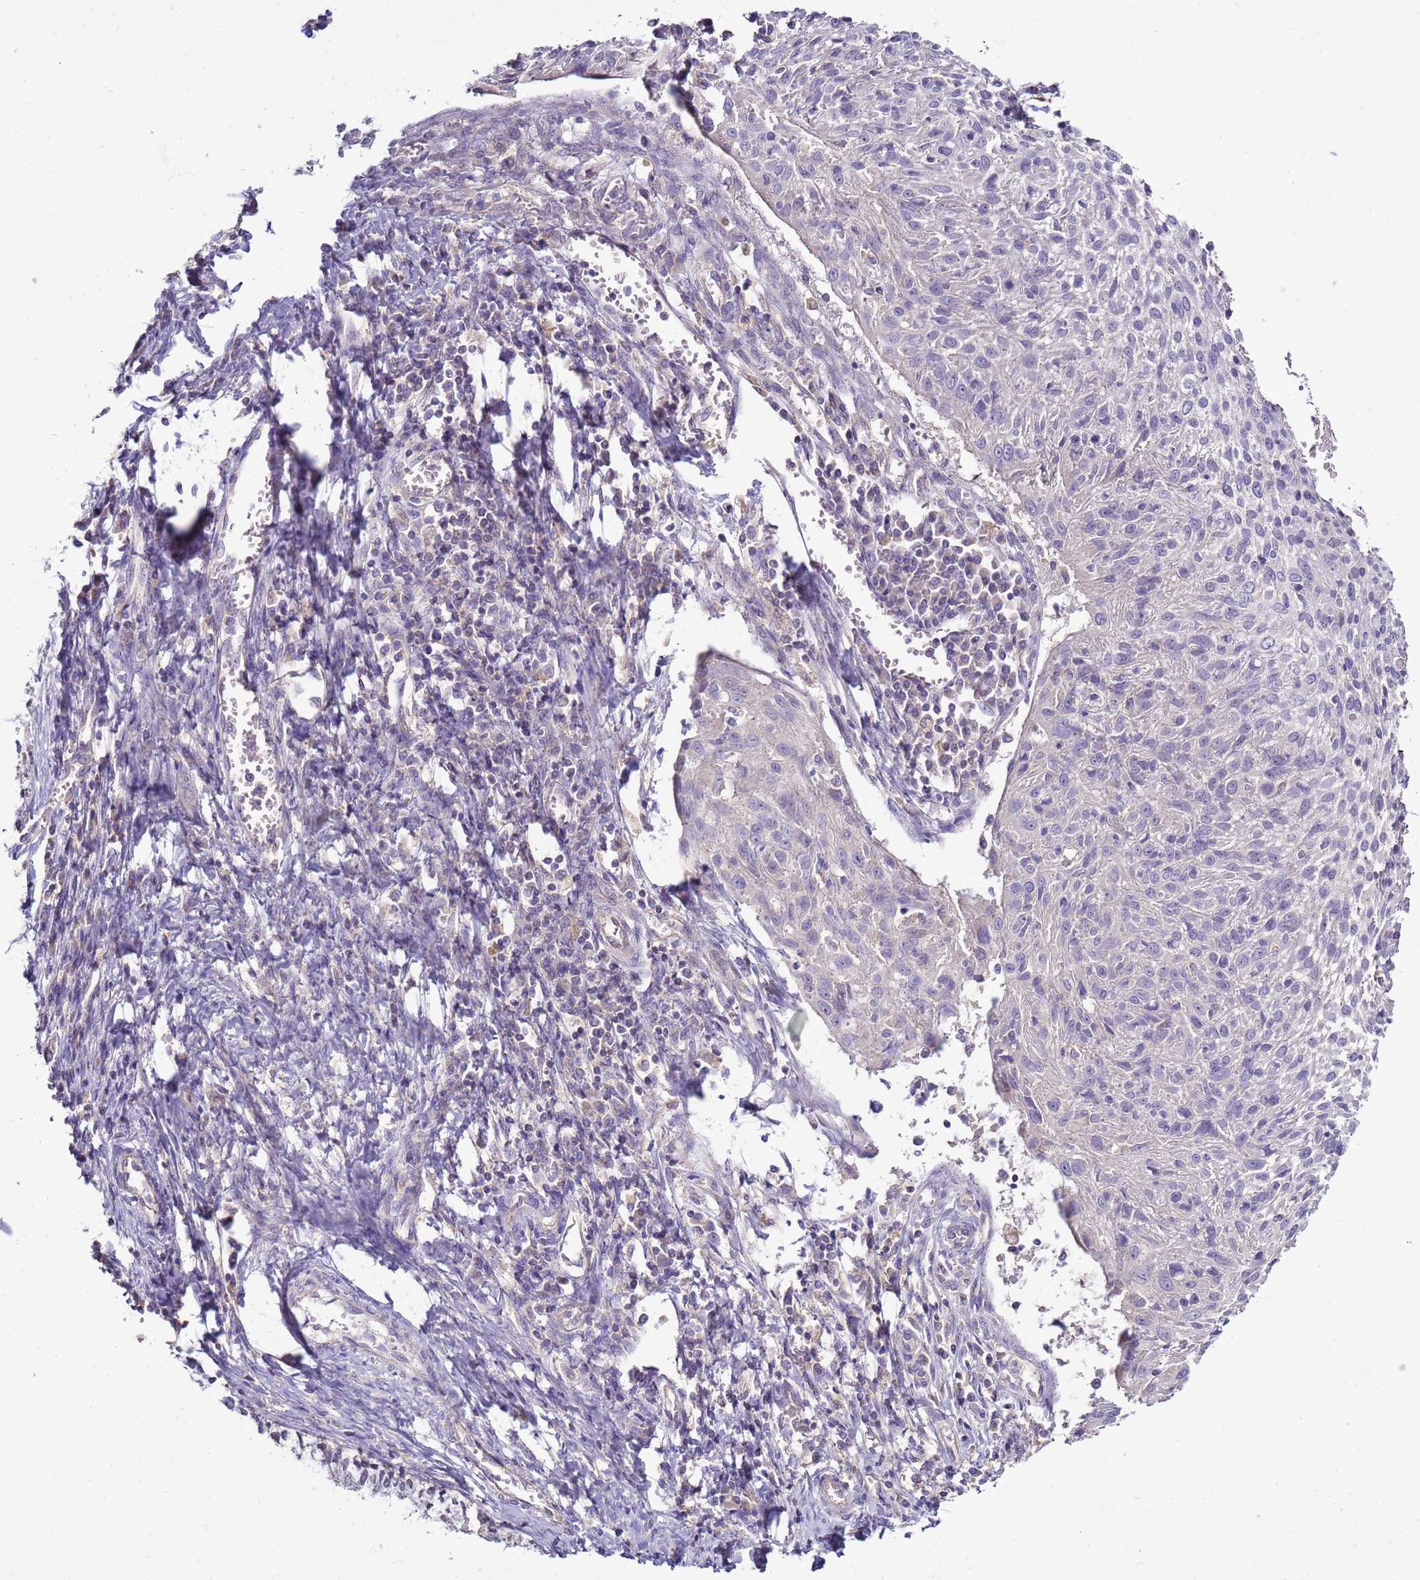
{"staining": {"intensity": "negative", "quantity": "none", "location": "none"}, "tissue": "cervical cancer", "cell_type": "Tumor cells", "image_type": "cancer", "snomed": [{"axis": "morphology", "description": "Squamous cell carcinoma, NOS"}, {"axis": "topography", "description": "Cervix"}], "caption": "High power microscopy micrograph of an IHC micrograph of squamous cell carcinoma (cervical), revealing no significant expression in tumor cells.", "gene": "TRAPPC4", "patient": {"sex": "female", "age": 51}}